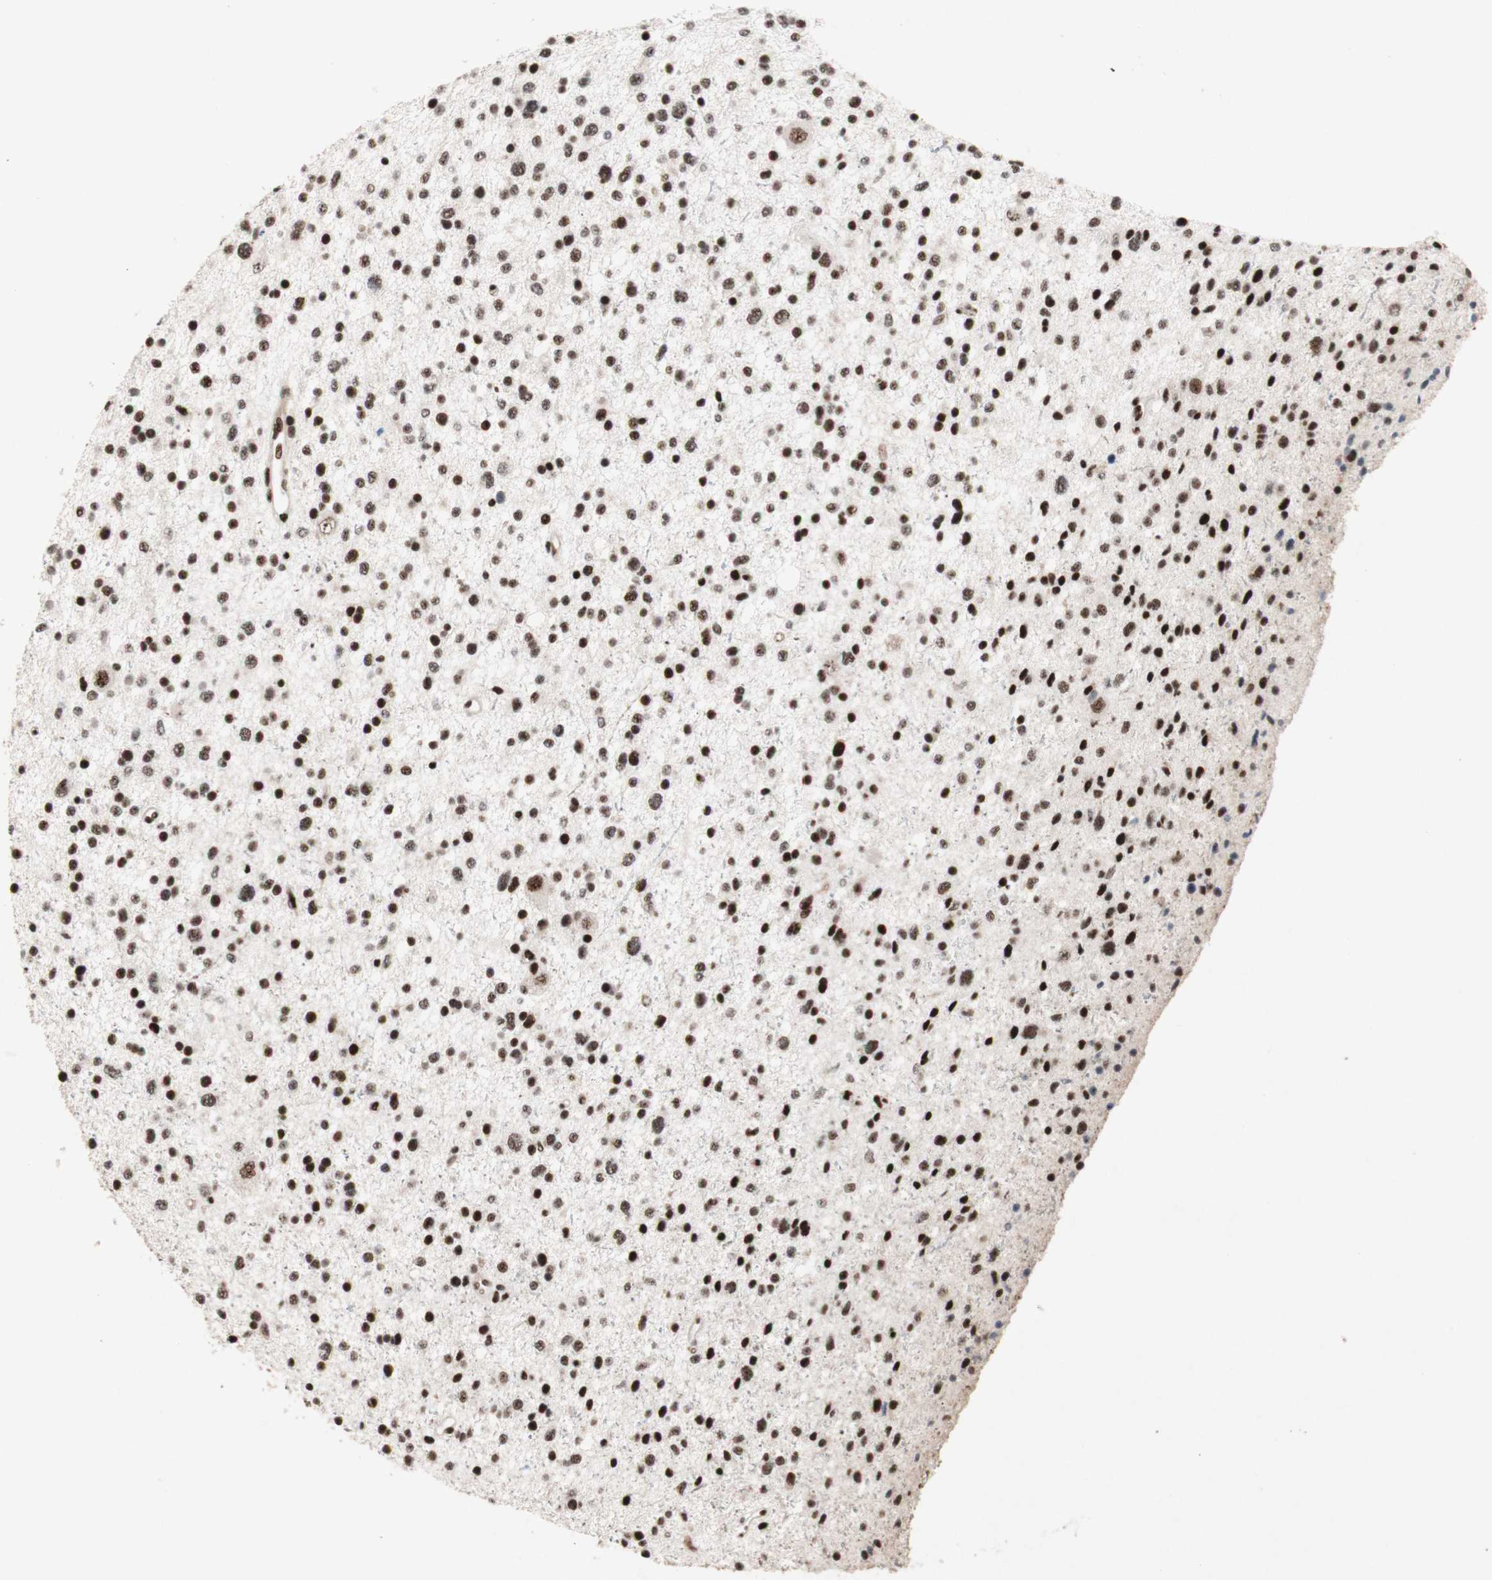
{"staining": {"intensity": "strong", "quantity": ">75%", "location": "nuclear"}, "tissue": "glioma", "cell_type": "Tumor cells", "image_type": "cancer", "snomed": [{"axis": "morphology", "description": "Glioma, malignant, Low grade"}, {"axis": "topography", "description": "Brain"}], "caption": "Protein positivity by immunohistochemistry displays strong nuclear expression in about >75% of tumor cells in glioma.", "gene": "TLE1", "patient": {"sex": "female", "age": 37}}